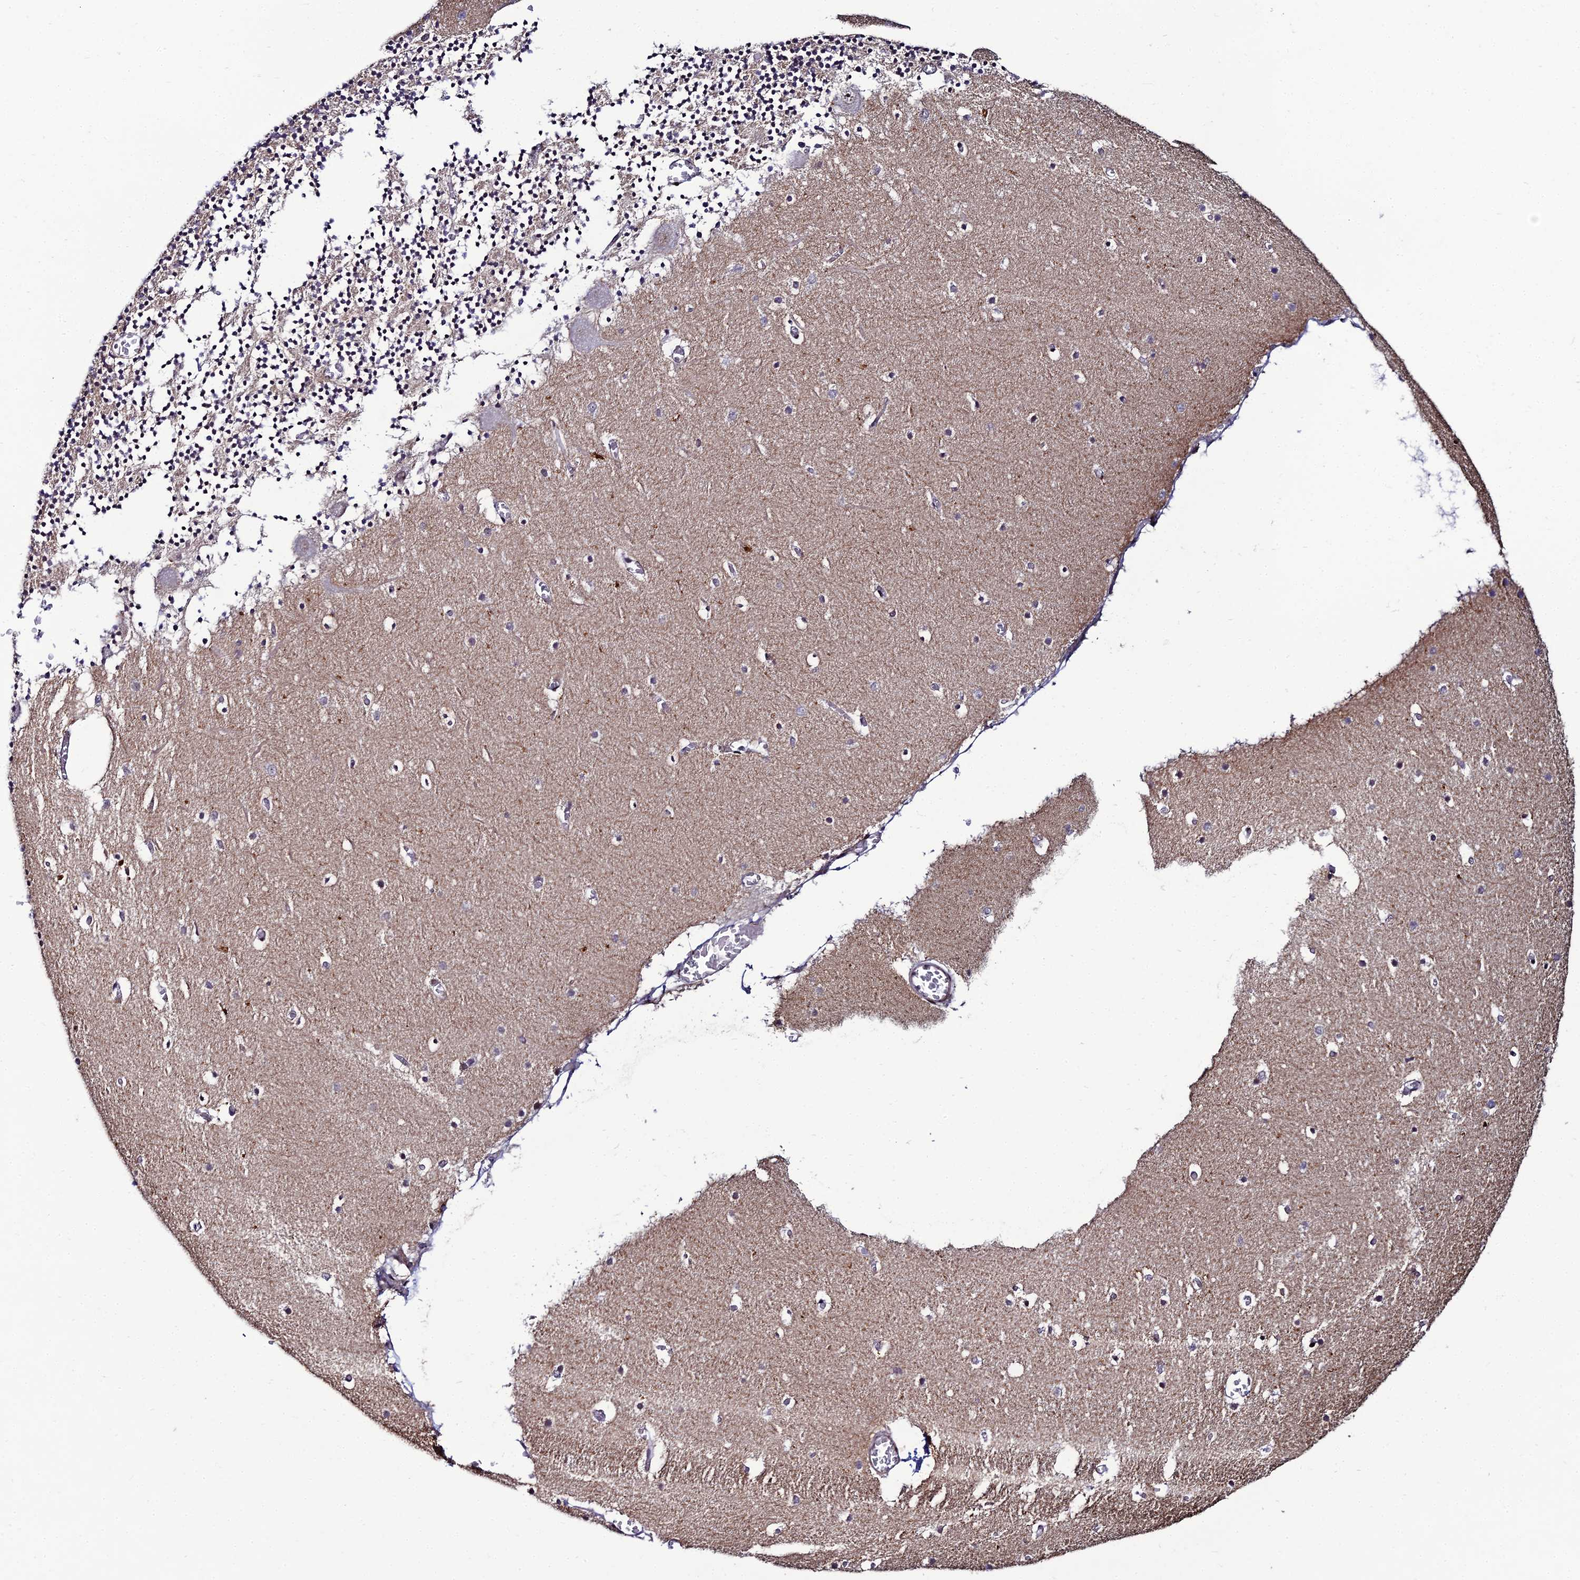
{"staining": {"intensity": "weak", "quantity": "25%-75%", "location": "cytoplasmic/membranous"}, "tissue": "cerebellum", "cell_type": "Cells in granular layer", "image_type": "normal", "snomed": [{"axis": "morphology", "description": "Normal tissue, NOS"}, {"axis": "topography", "description": "Cerebellum"}], "caption": "Immunohistochemistry of unremarkable cerebellum displays low levels of weak cytoplasmic/membranous staining in about 25%-75% of cells in granular layer. (DAB (3,3'-diaminobenzidine) = brown stain, brightfield microscopy at high magnification).", "gene": "ZNF668", "patient": {"sex": "female", "age": 28}}